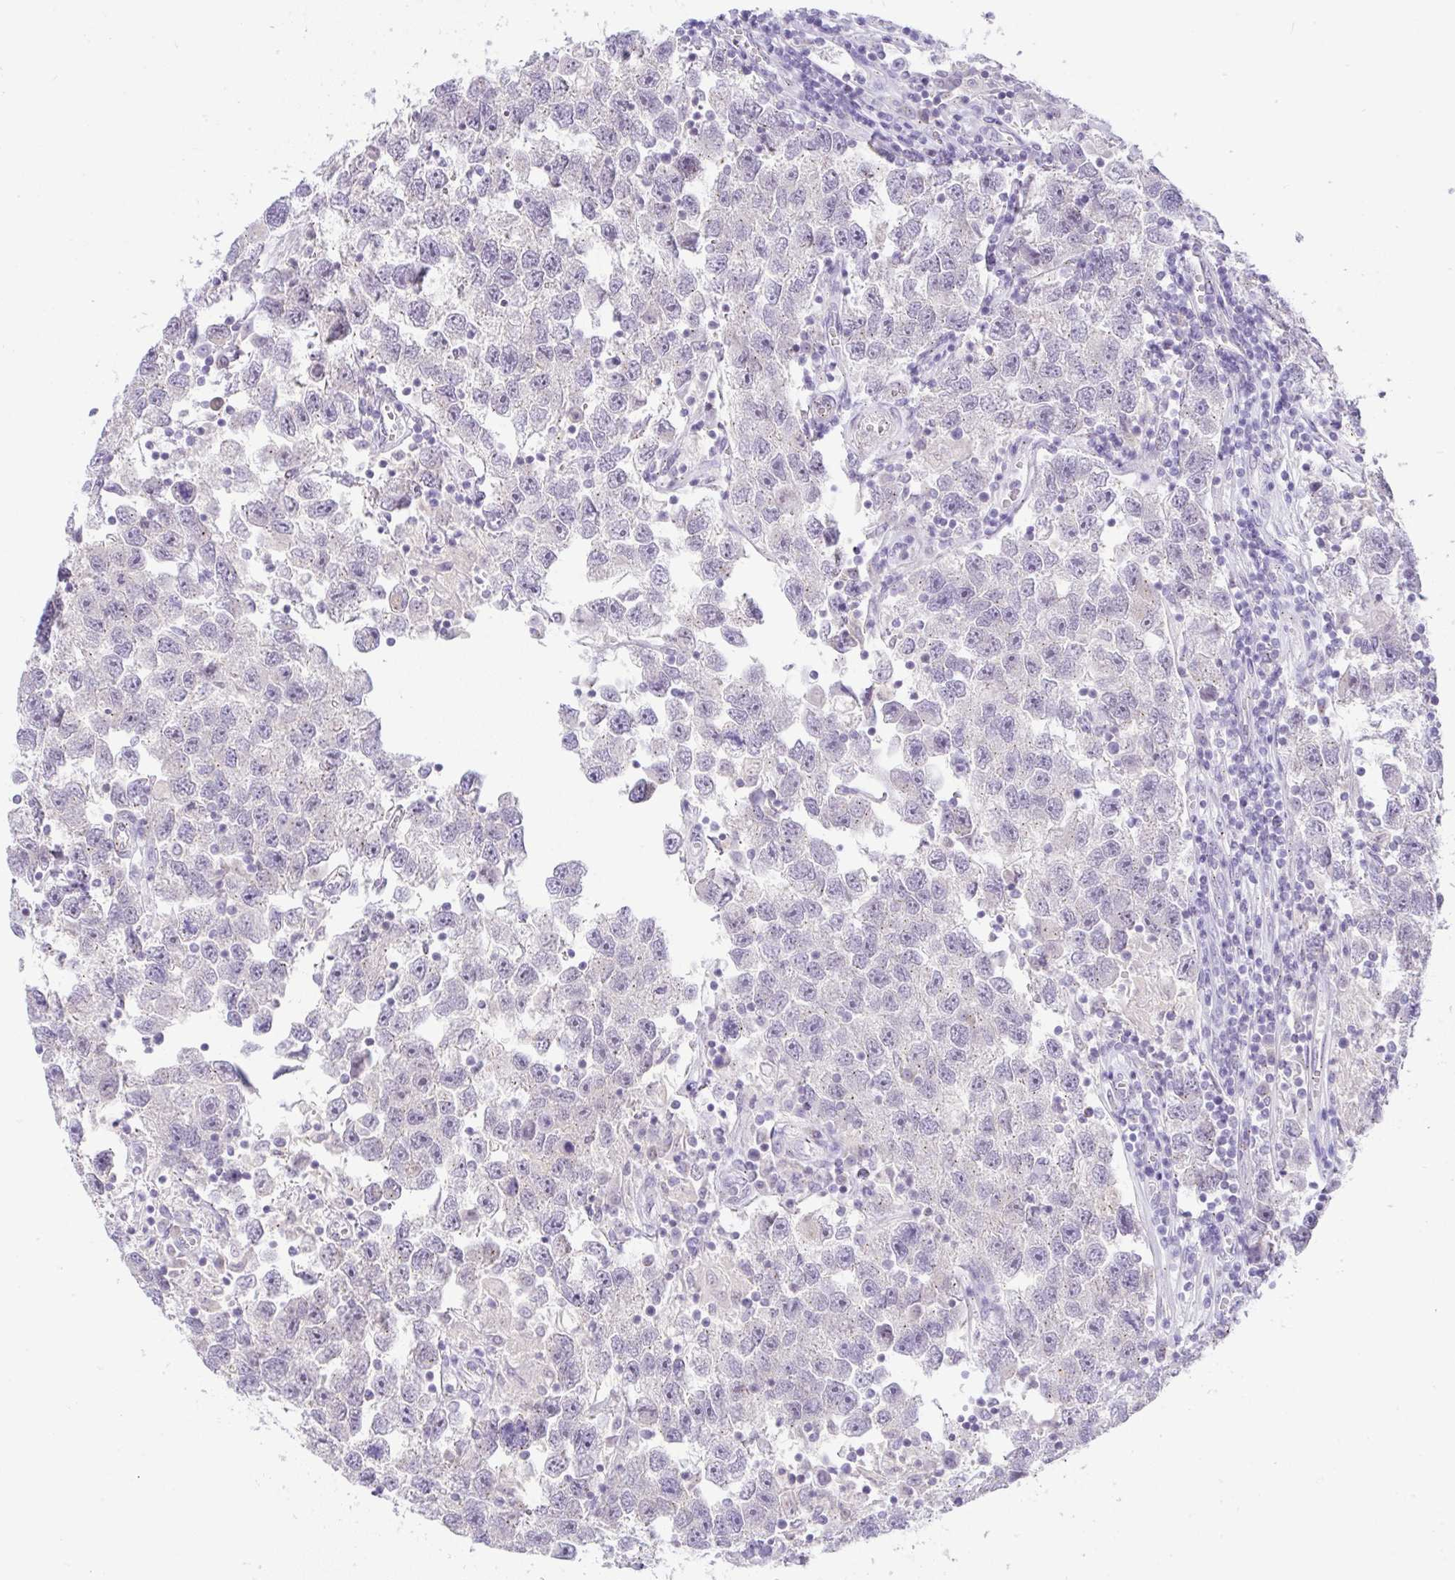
{"staining": {"intensity": "negative", "quantity": "none", "location": "none"}, "tissue": "testis cancer", "cell_type": "Tumor cells", "image_type": "cancer", "snomed": [{"axis": "morphology", "description": "Seminoma, NOS"}, {"axis": "topography", "description": "Testis"}], "caption": "There is no significant positivity in tumor cells of testis seminoma.", "gene": "FAM177A1", "patient": {"sex": "male", "age": 26}}